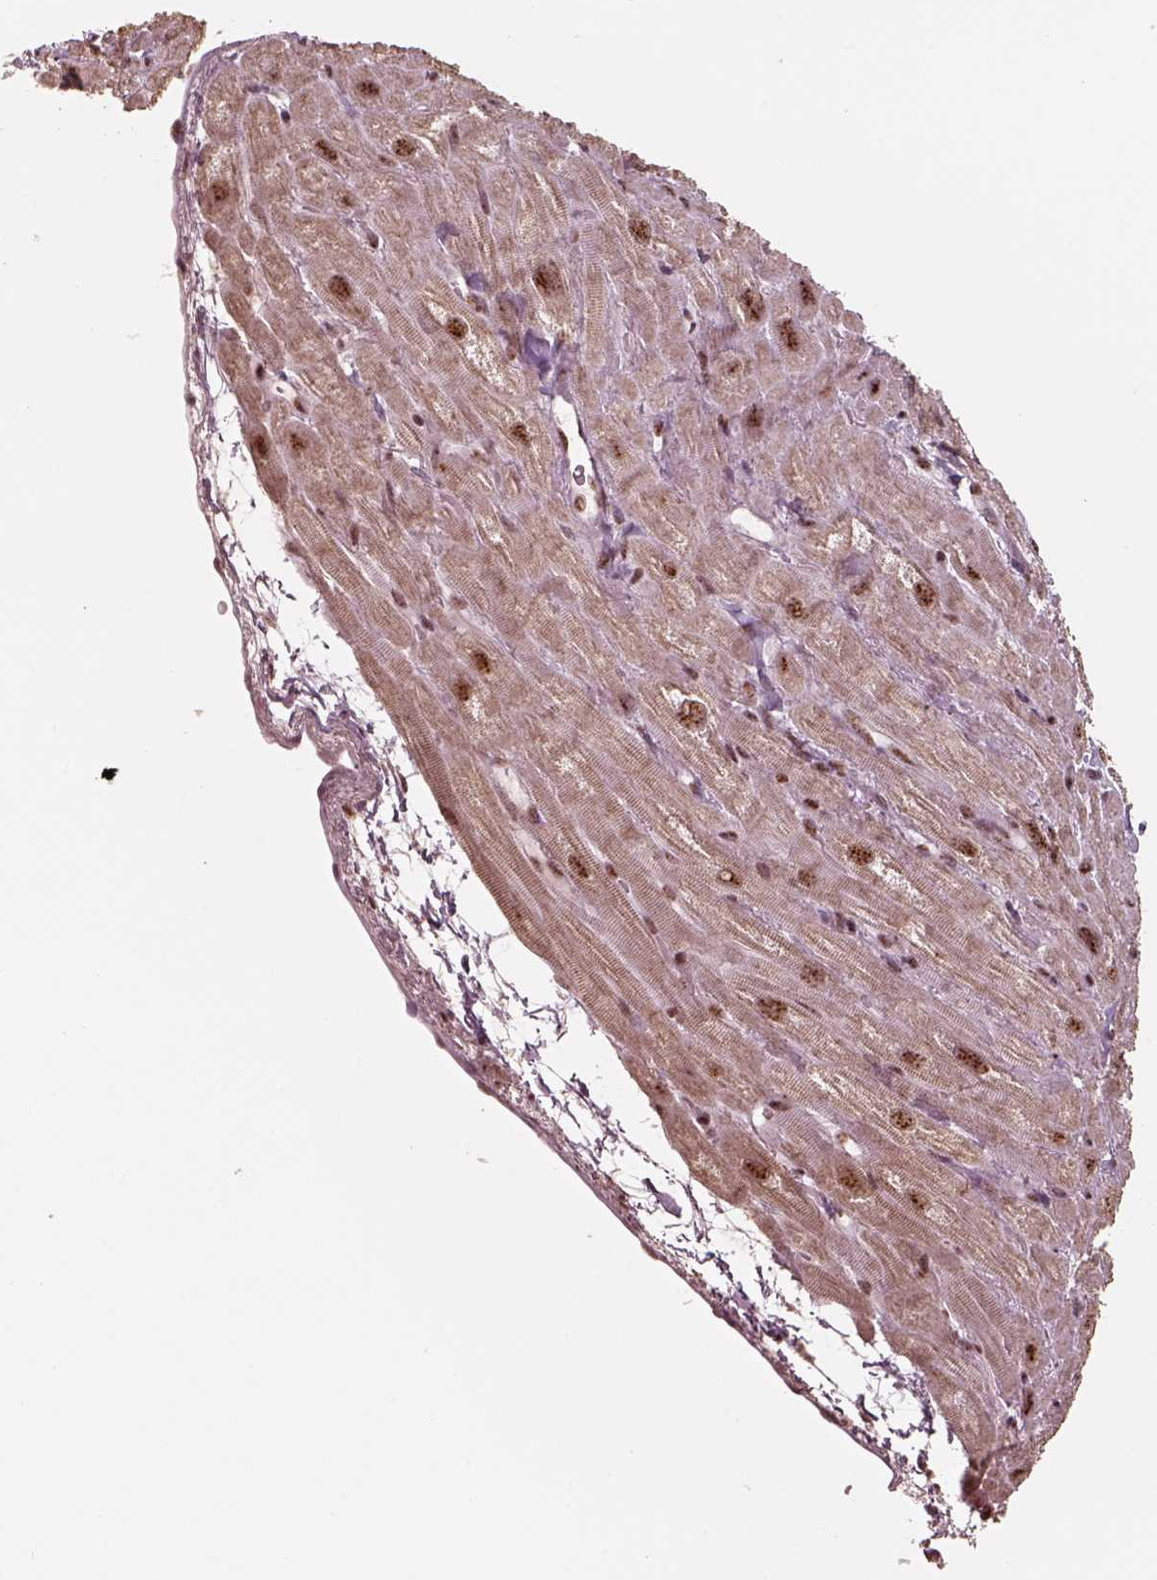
{"staining": {"intensity": "moderate", "quantity": ">75%", "location": "nuclear"}, "tissue": "heart muscle", "cell_type": "Cardiomyocytes", "image_type": "normal", "snomed": [{"axis": "morphology", "description": "Normal tissue, NOS"}, {"axis": "topography", "description": "Heart"}], "caption": "Cardiomyocytes reveal medium levels of moderate nuclear positivity in approximately >75% of cells in unremarkable human heart muscle.", "gene": "ATXN7L3", "patient": {"sex": "female", "age": 62}}